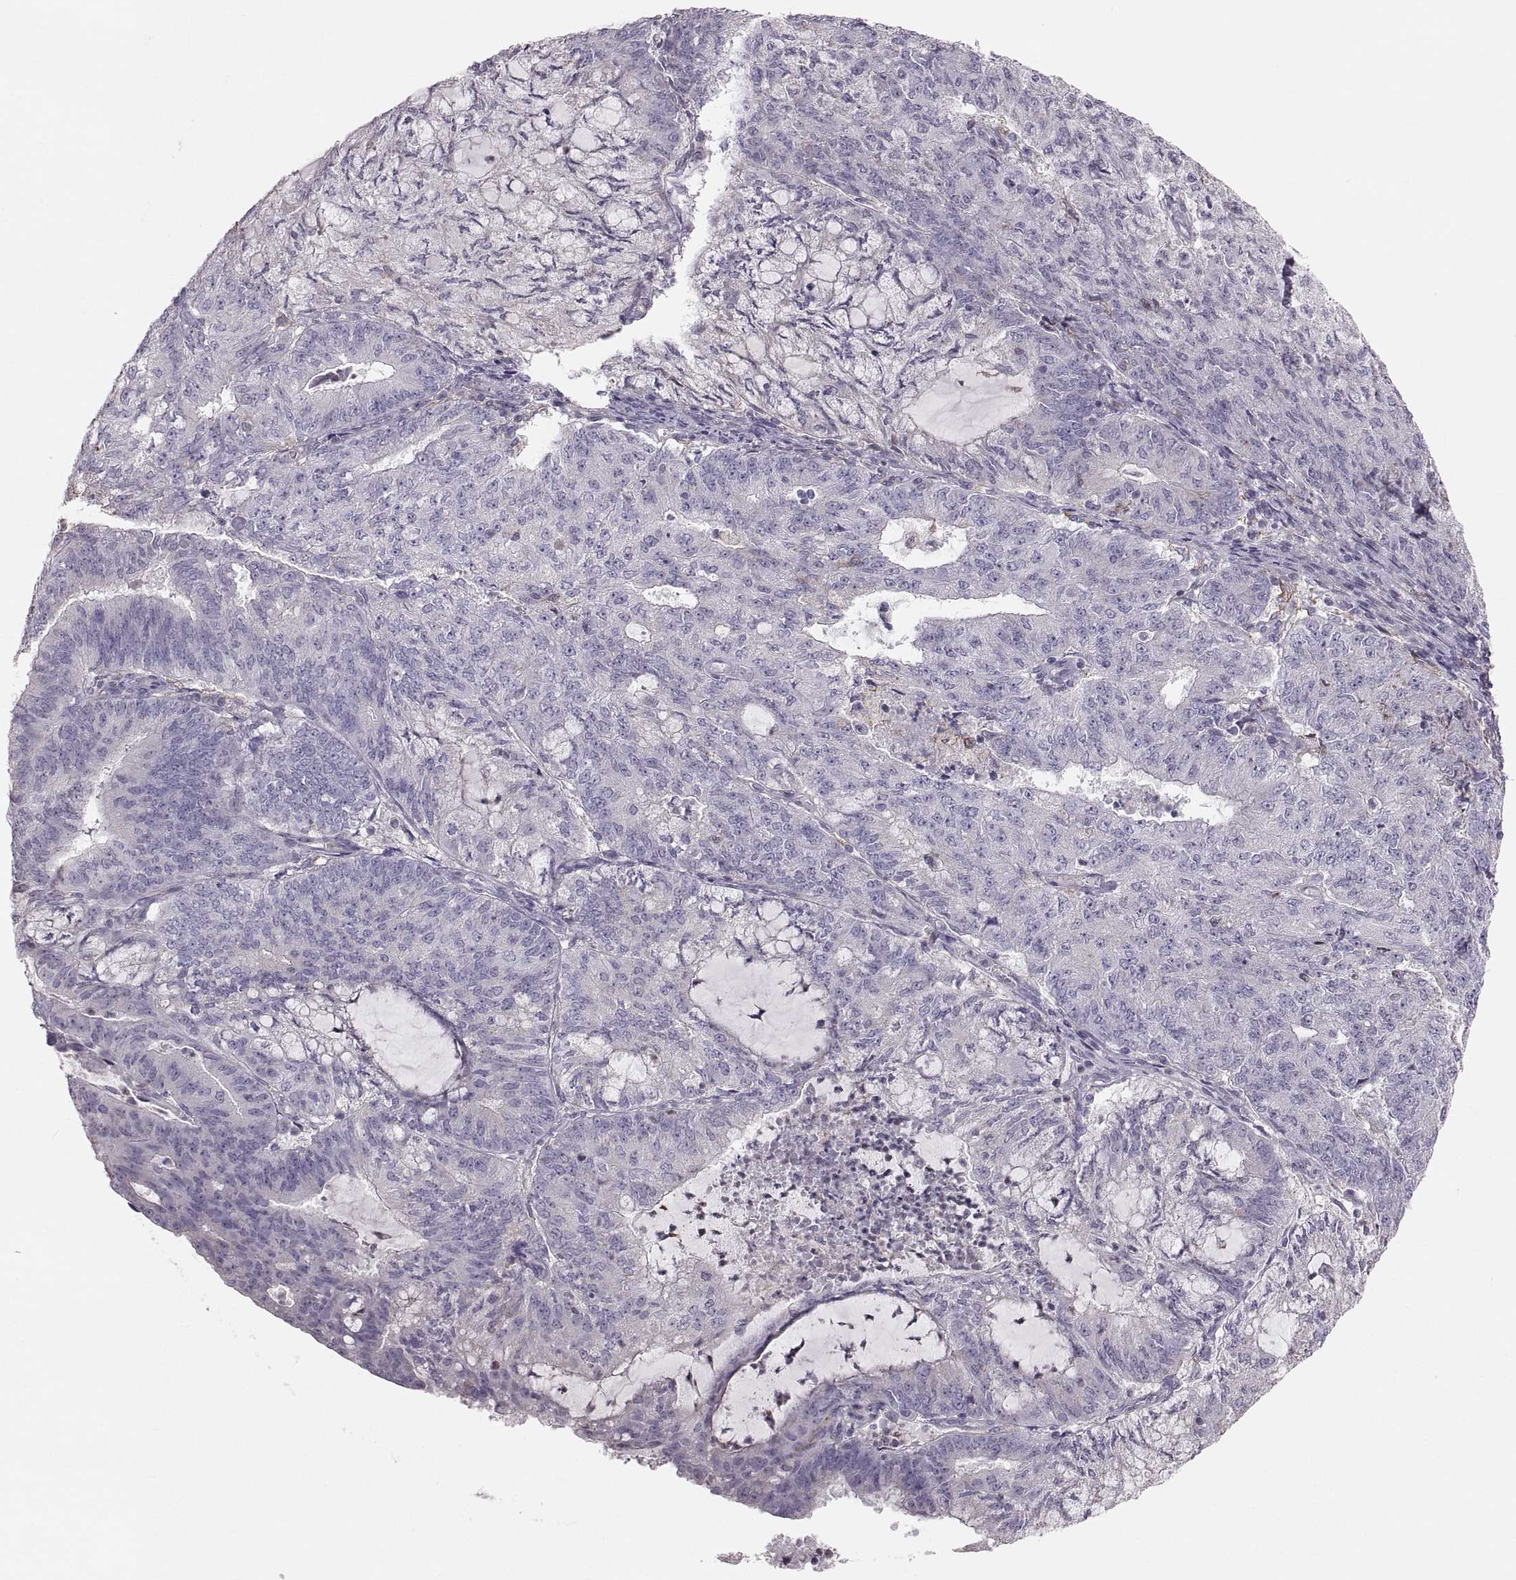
{"staining": {"intensity": "negative", "quantity": "none", "location": "none"}, "tissue": "endometrial cancer", "cell_type": "Tumor cells", "image_type": "cancer", "snomed": [{"axis": "morphology", "description": "Adenocarcinoma, NOS"}, {"axis": "topography", "description": "Endometrium"}], "caption": "The micrograph shows no significant positivity in tumor cells of endometrial cancer (adenocarcinoma).", "gene": "RUNDC3A", "patient": {"sex": "female", "age": 82}}